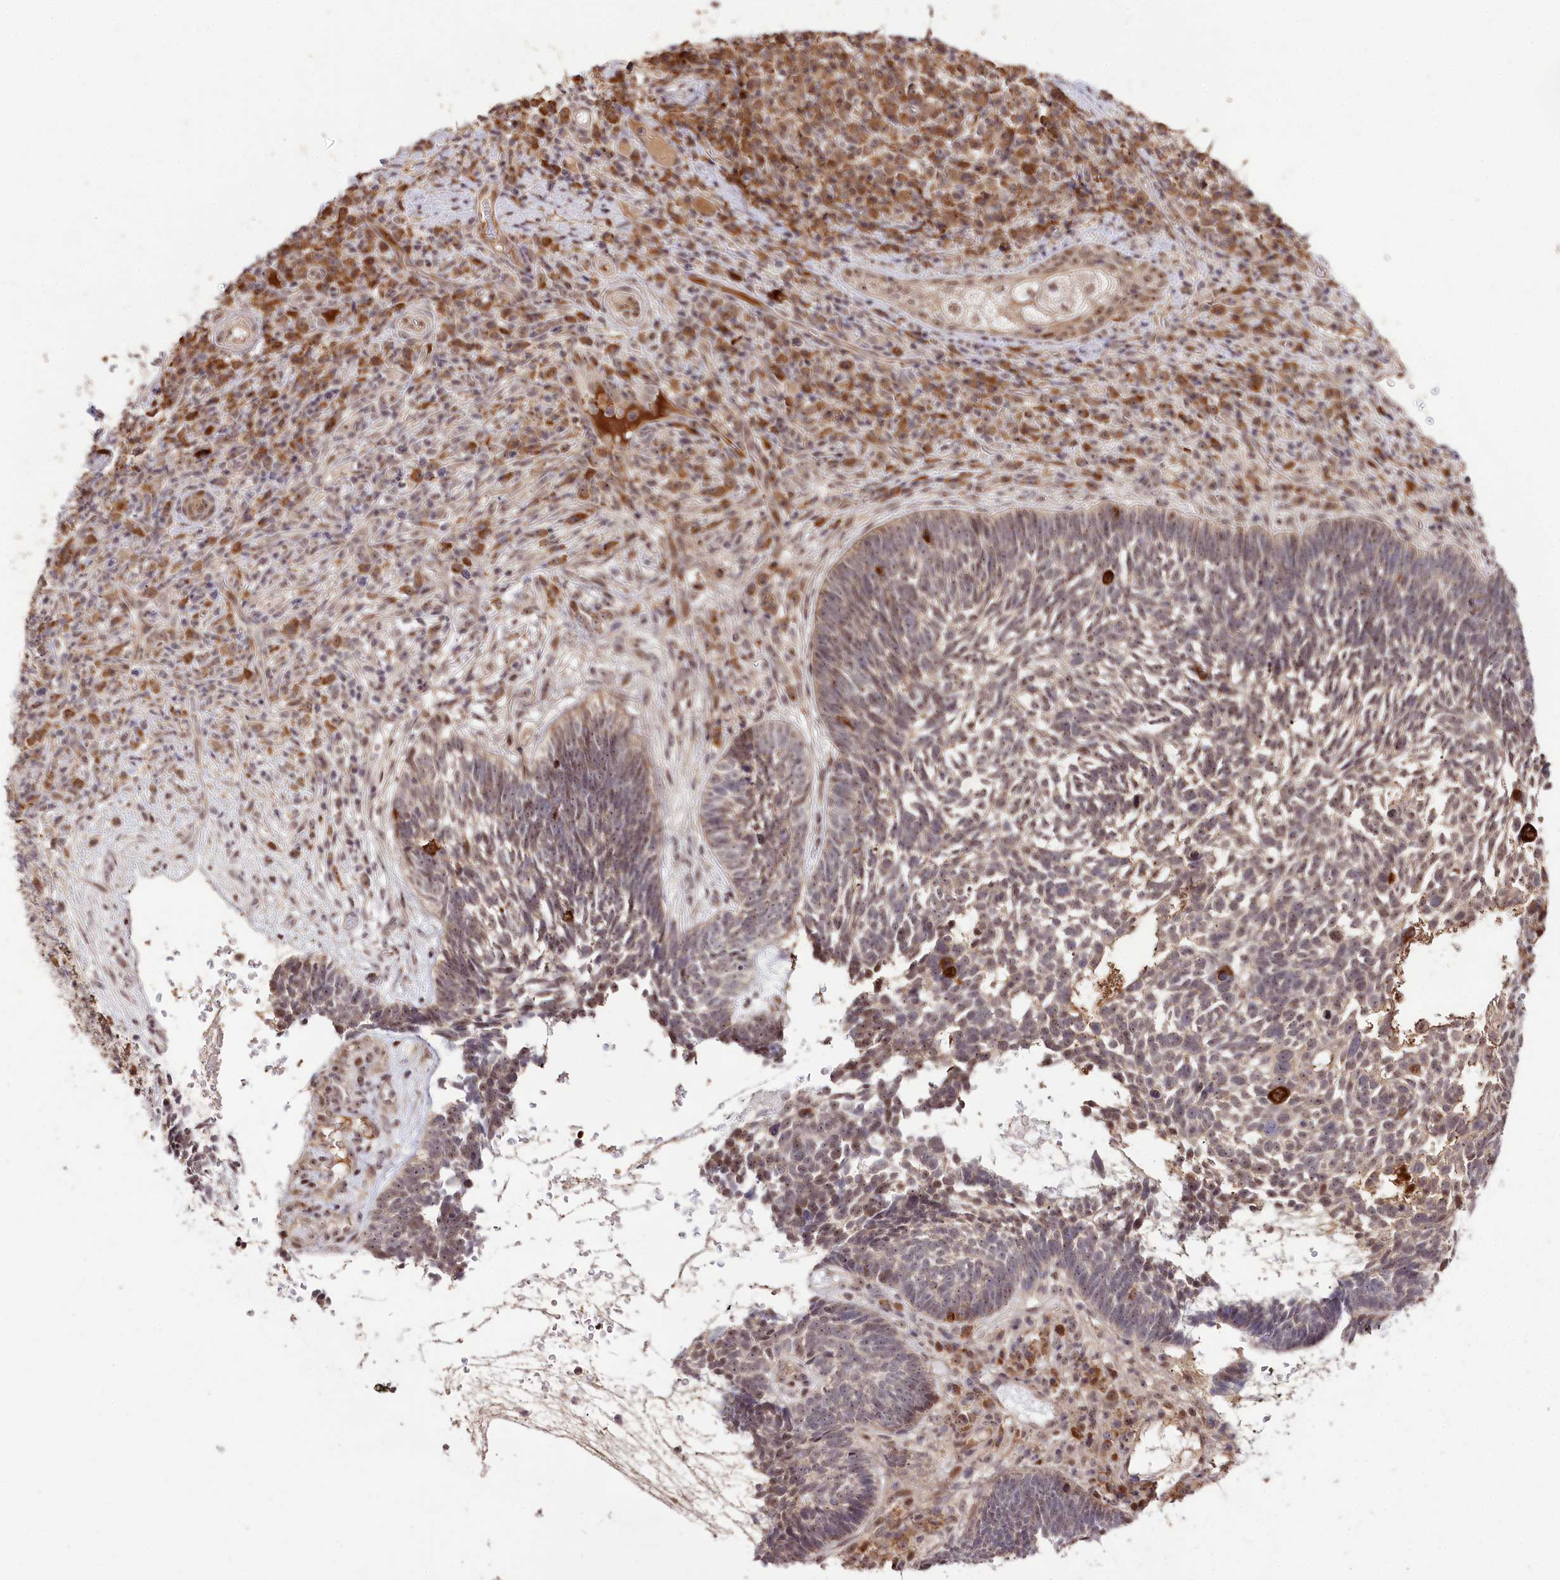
{"staining": {"intensity": "weak", "quantity": "25%-75%", "location": "nuclear"}, "tissue": "skin cancer", "cell_type": "Tumor cells", "image_type": "cancer", "snomed": [{"axis": "morphology", "description": "Basal cell carcinoma"}, {"axis": "topography", "description": "Skin"}], "caption": "DAB immunohistochemical staining of human skin cancer displays weak nuclear protein staining in about 25%-75% of tumor cells.", "gene": "DMP1", "patient": {"sex": "male", "age": 88}}